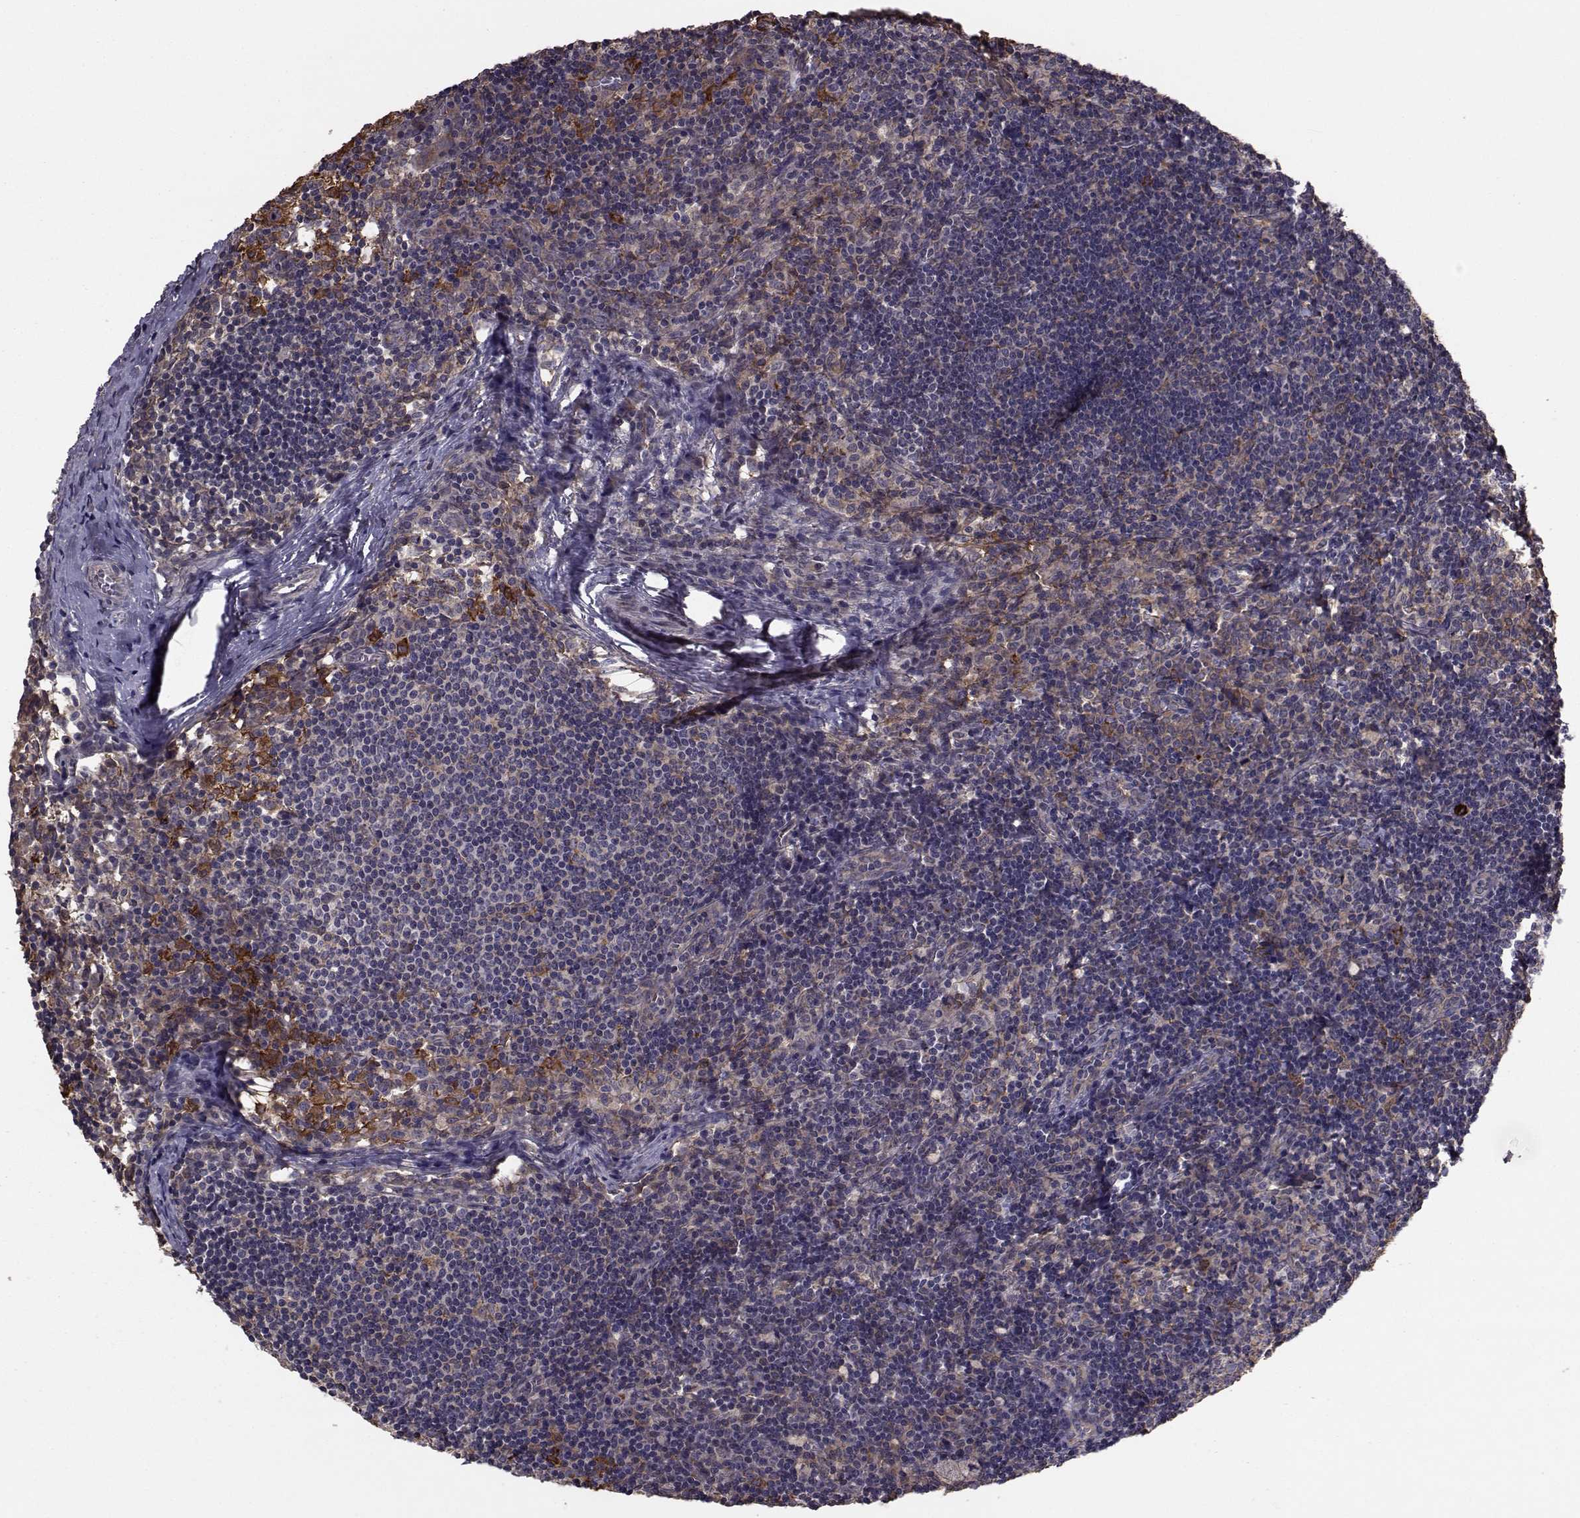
{"staining": {"intensity": "weak", "quantity": "25%-75%", "location": "cytoplasmic/membranous"}, "tissue": "lymph node", "cell_type": "Germinal center cells", "image_type": "normal", "snomed": [{"axis": "morphology", "description": "Normal tissue, NOS"}, {"axis": "topography", "description": "Lymph node"}], "caption": "Brown immunohistochemical staining in unremarkable human lymph node exhibits weak cytoplasmic/membranous positivity in about 25%-75% of germinal center cells.", "gene": "TRIP10", "patient": {"sex": "female", "age": 52}}